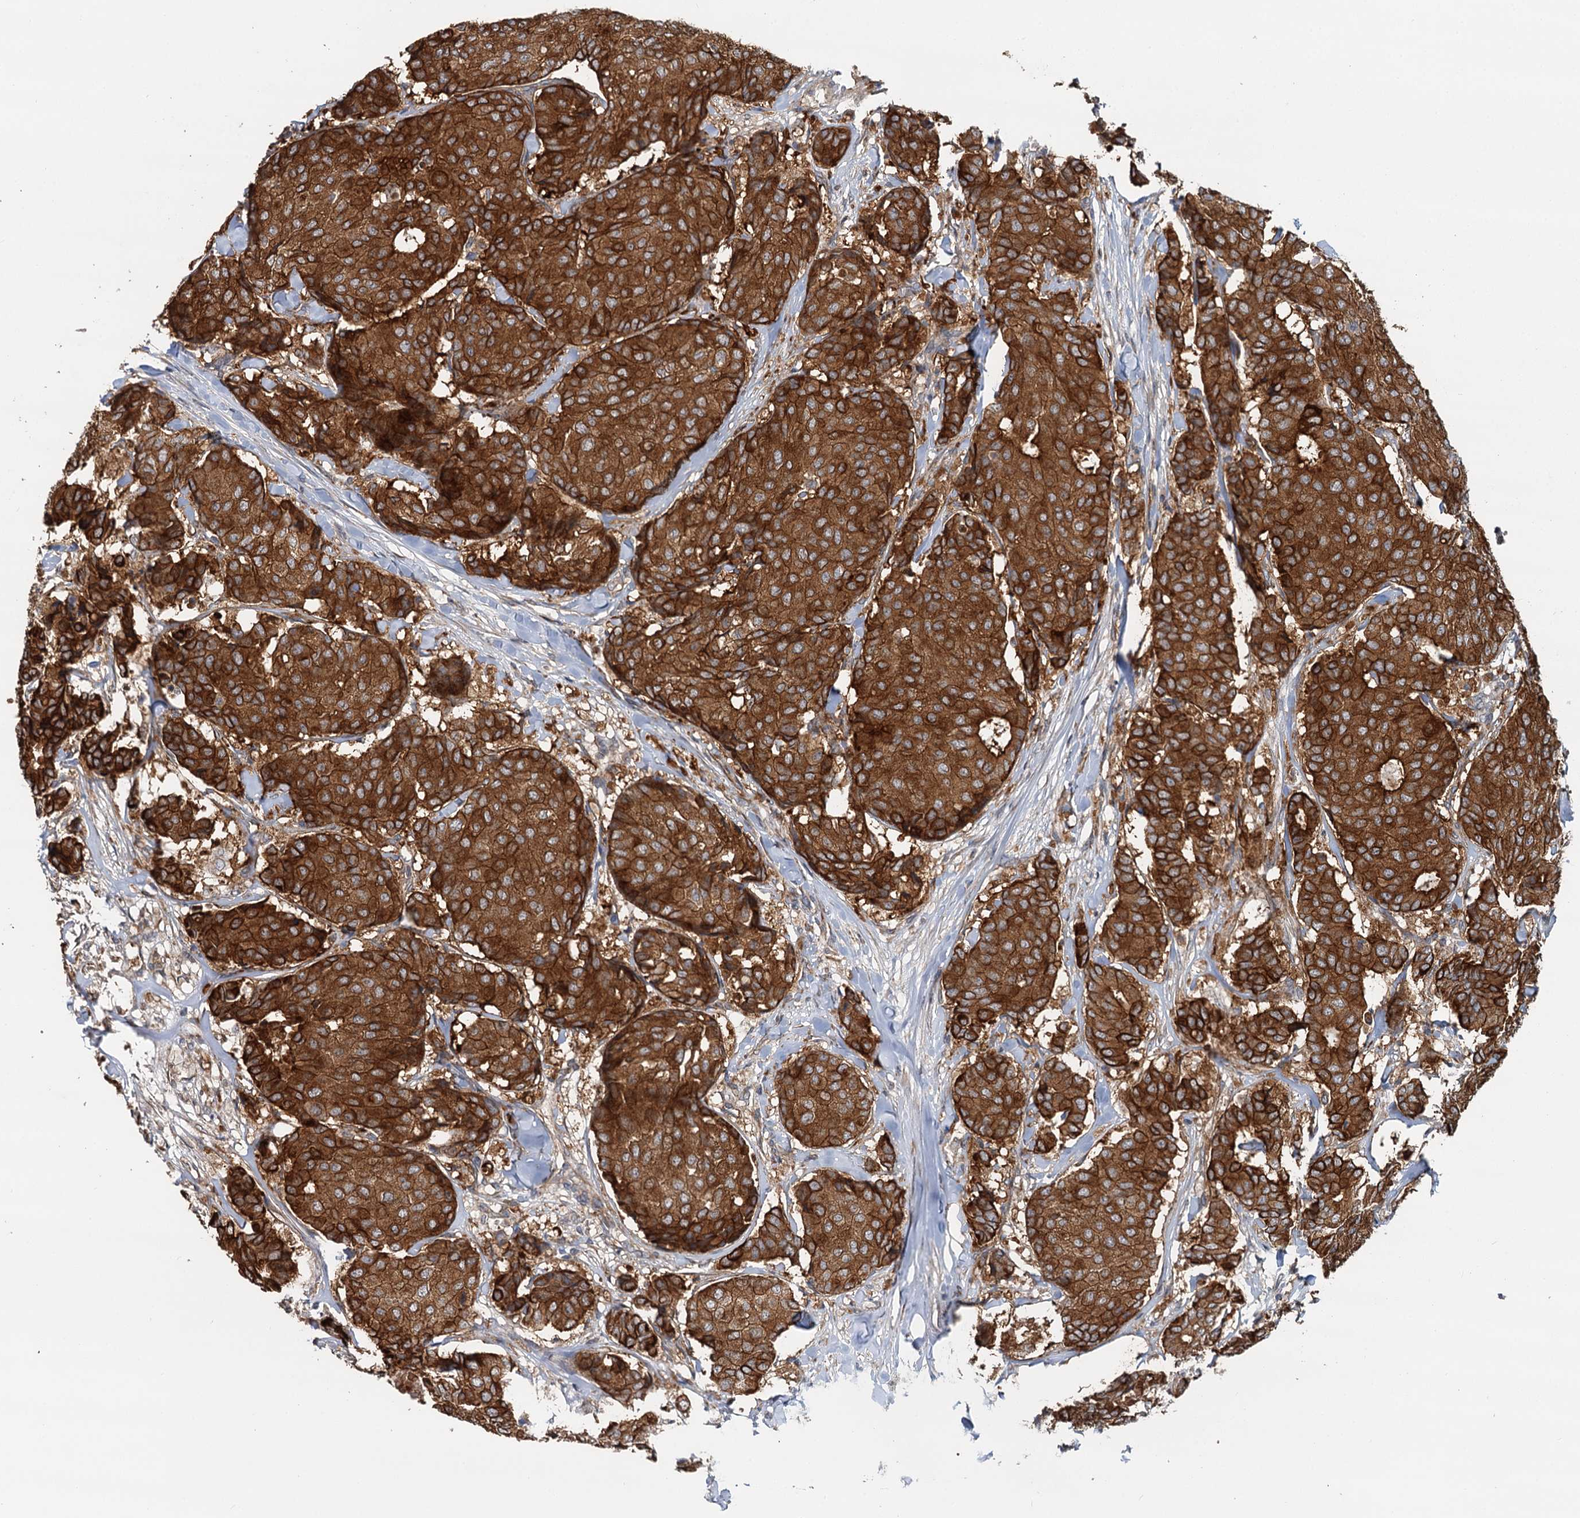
{"staining": {"intensity": "strong", "quantity": ">75%", "location": "cytoplasmic/membranous"}, "tissue": "breast cancer", "cell_type": "Tumor cells", "image_type": "cancer", "snomed": [{"axis": "morphology", "description": "Duct carcinoma"}, {"axis": "topography", "description": "Breast"}], "caption": "The image exhibits staining of breast invasive ductal carcinoma, revealing strong cytoplasmic/membranous protein positivity (brown color) within tumor cells.", "gene": "LRRK2", "patient": {"sex": "female", "age": 75}}